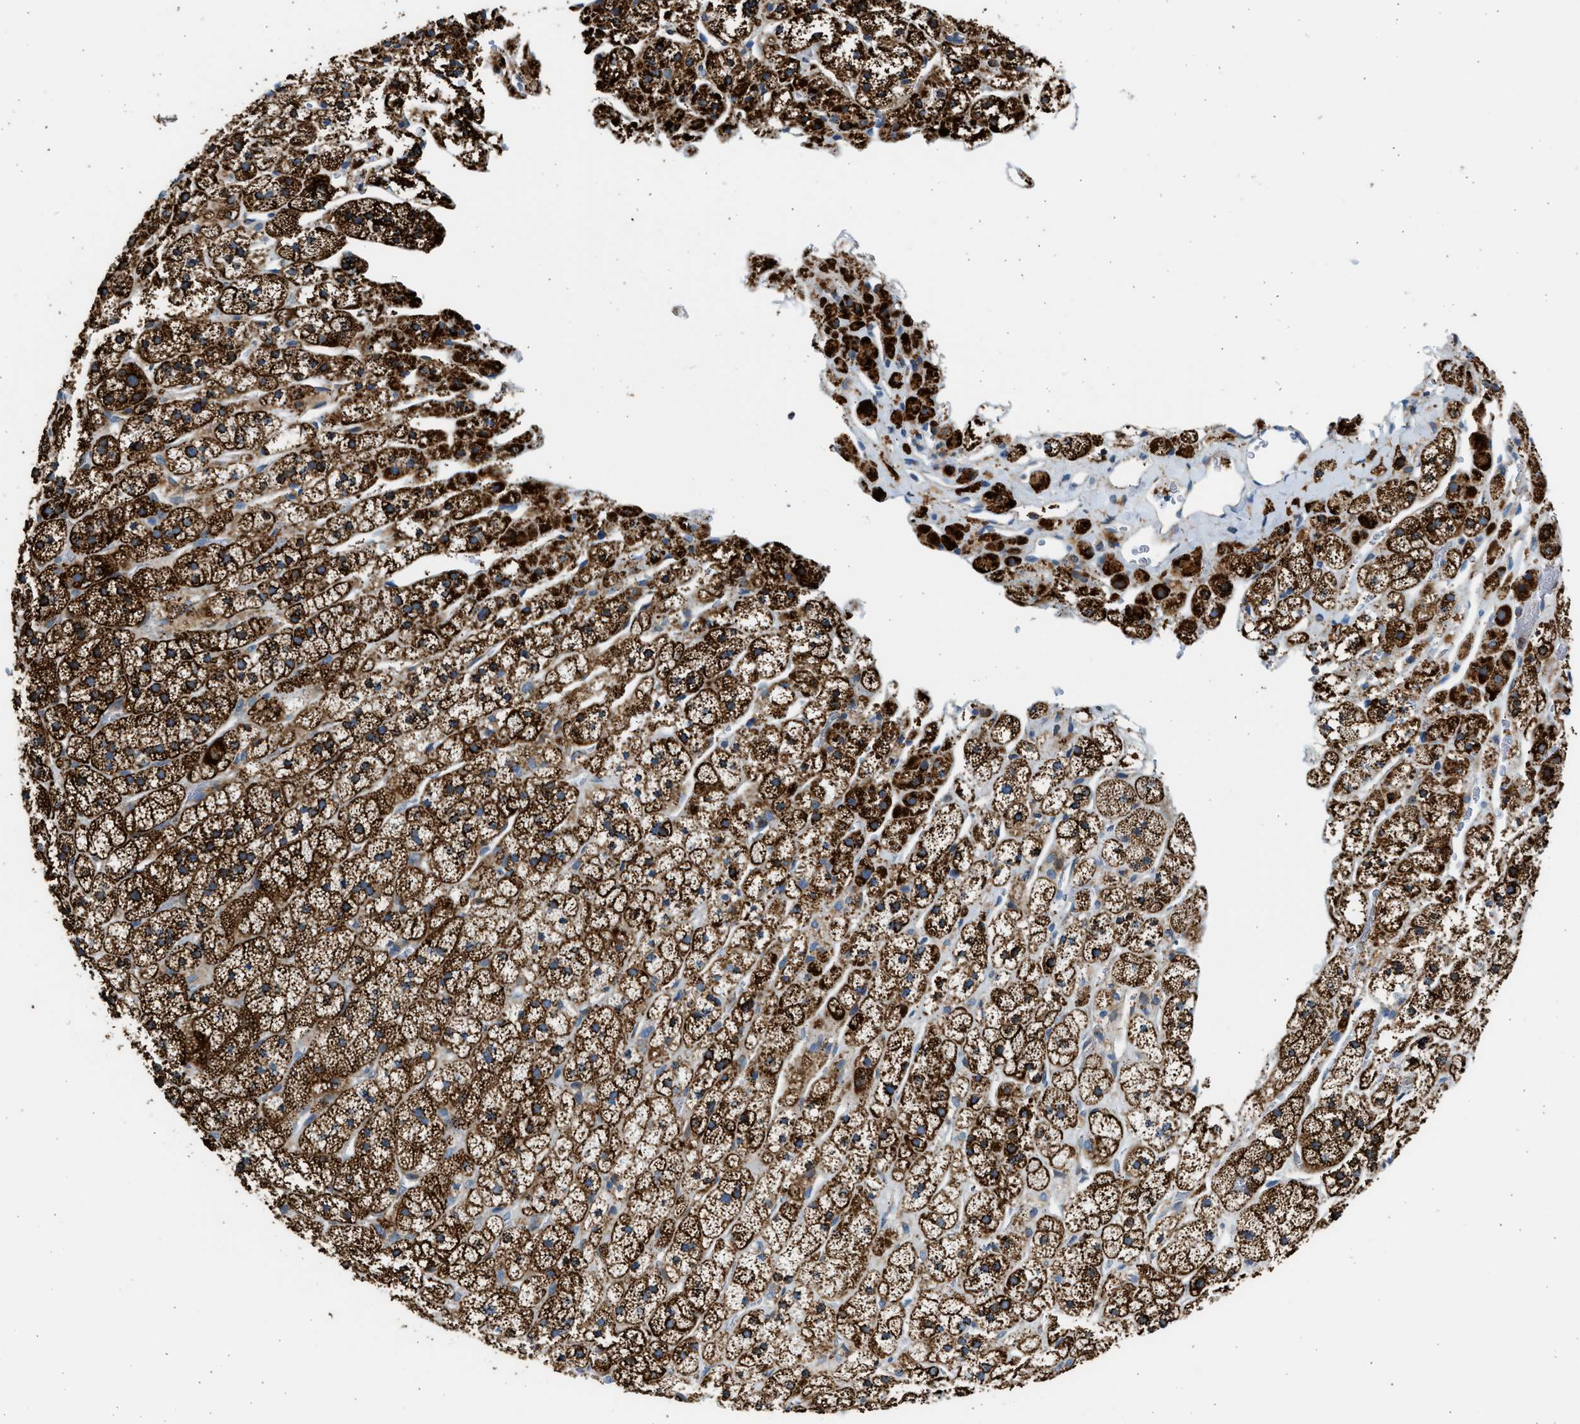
{"staining": {"intensity": "strong", "quantity": ">75%", "location": "cytoplasmic/membranous"}, "tissue": "adrenal gland", "cell_type": "Glandular cells", "image_type": "normal", "snomed": [{"axis": "morphology", "description": "Normal tissue, NOS"}, {"axis": "topography", "description": "Adrenal gland"}], "caption": "This image exhibits normal adrenal gland stained with IHC to label a protein in brown. The cytoplasmic/membranous of glandular cells show strong positivity for the protein. Nuclei are counter-stained blue.", "gene": "KCNMB3", "patient": {"sex": "male", "age": 56}}